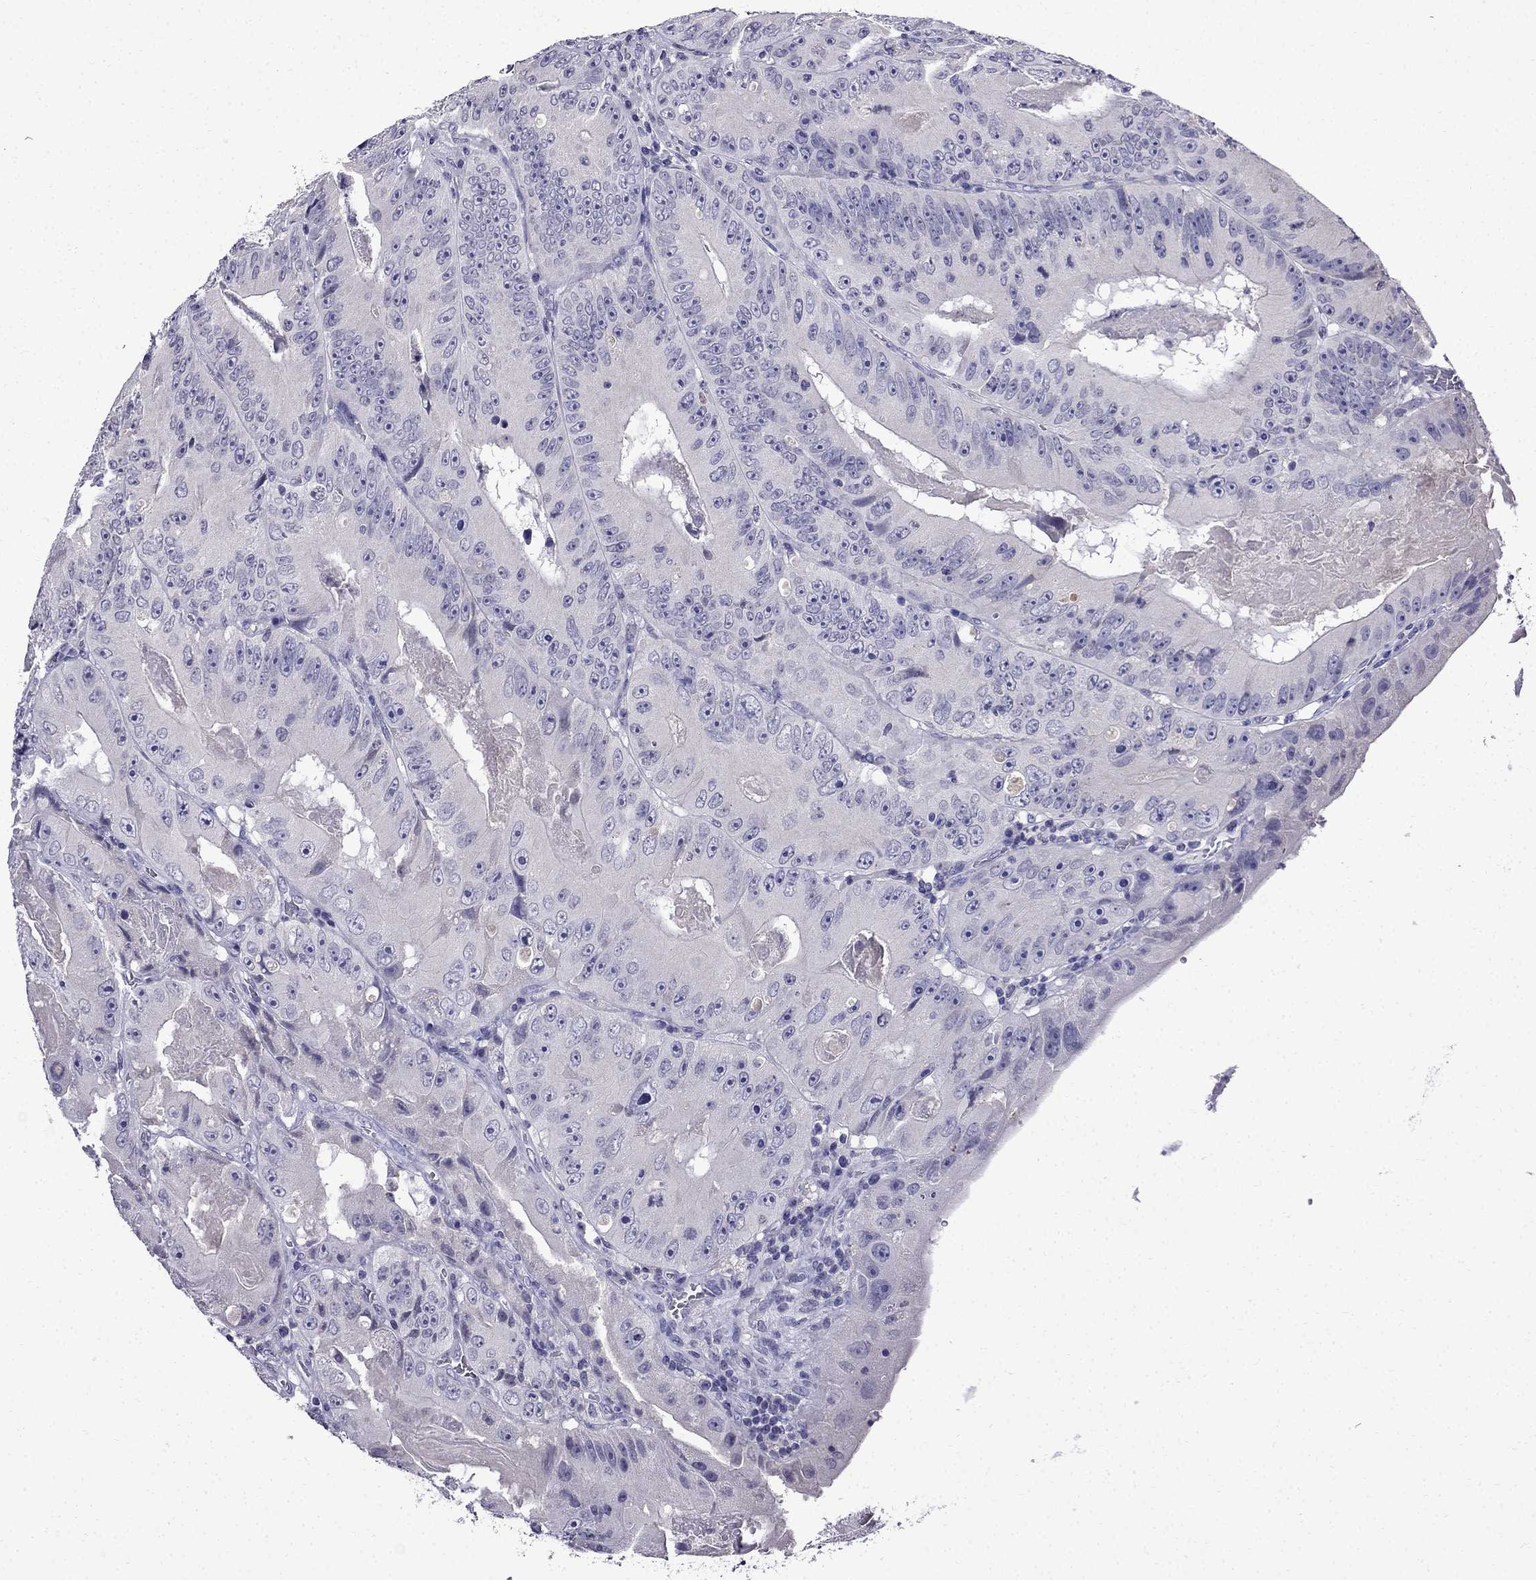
{"staining": {"intensity": "negative", "quantity": "none", "location": "none"}, "tissue": "colorectal cancer", "cell_type": "Tumor cells", "image_type": "cancer", "snomed": [{"axis": "morphology", "description": "Adenocarcinoma, NOS"}, {"axis": "topography", "description": "Colon"}], "caption": "Photomicrograph shows no significant protein expression in tumor cells of colorectal adenocarcinoma.", "gene": "DNAH17", "patient": {"sex": "female", "age": 86}}